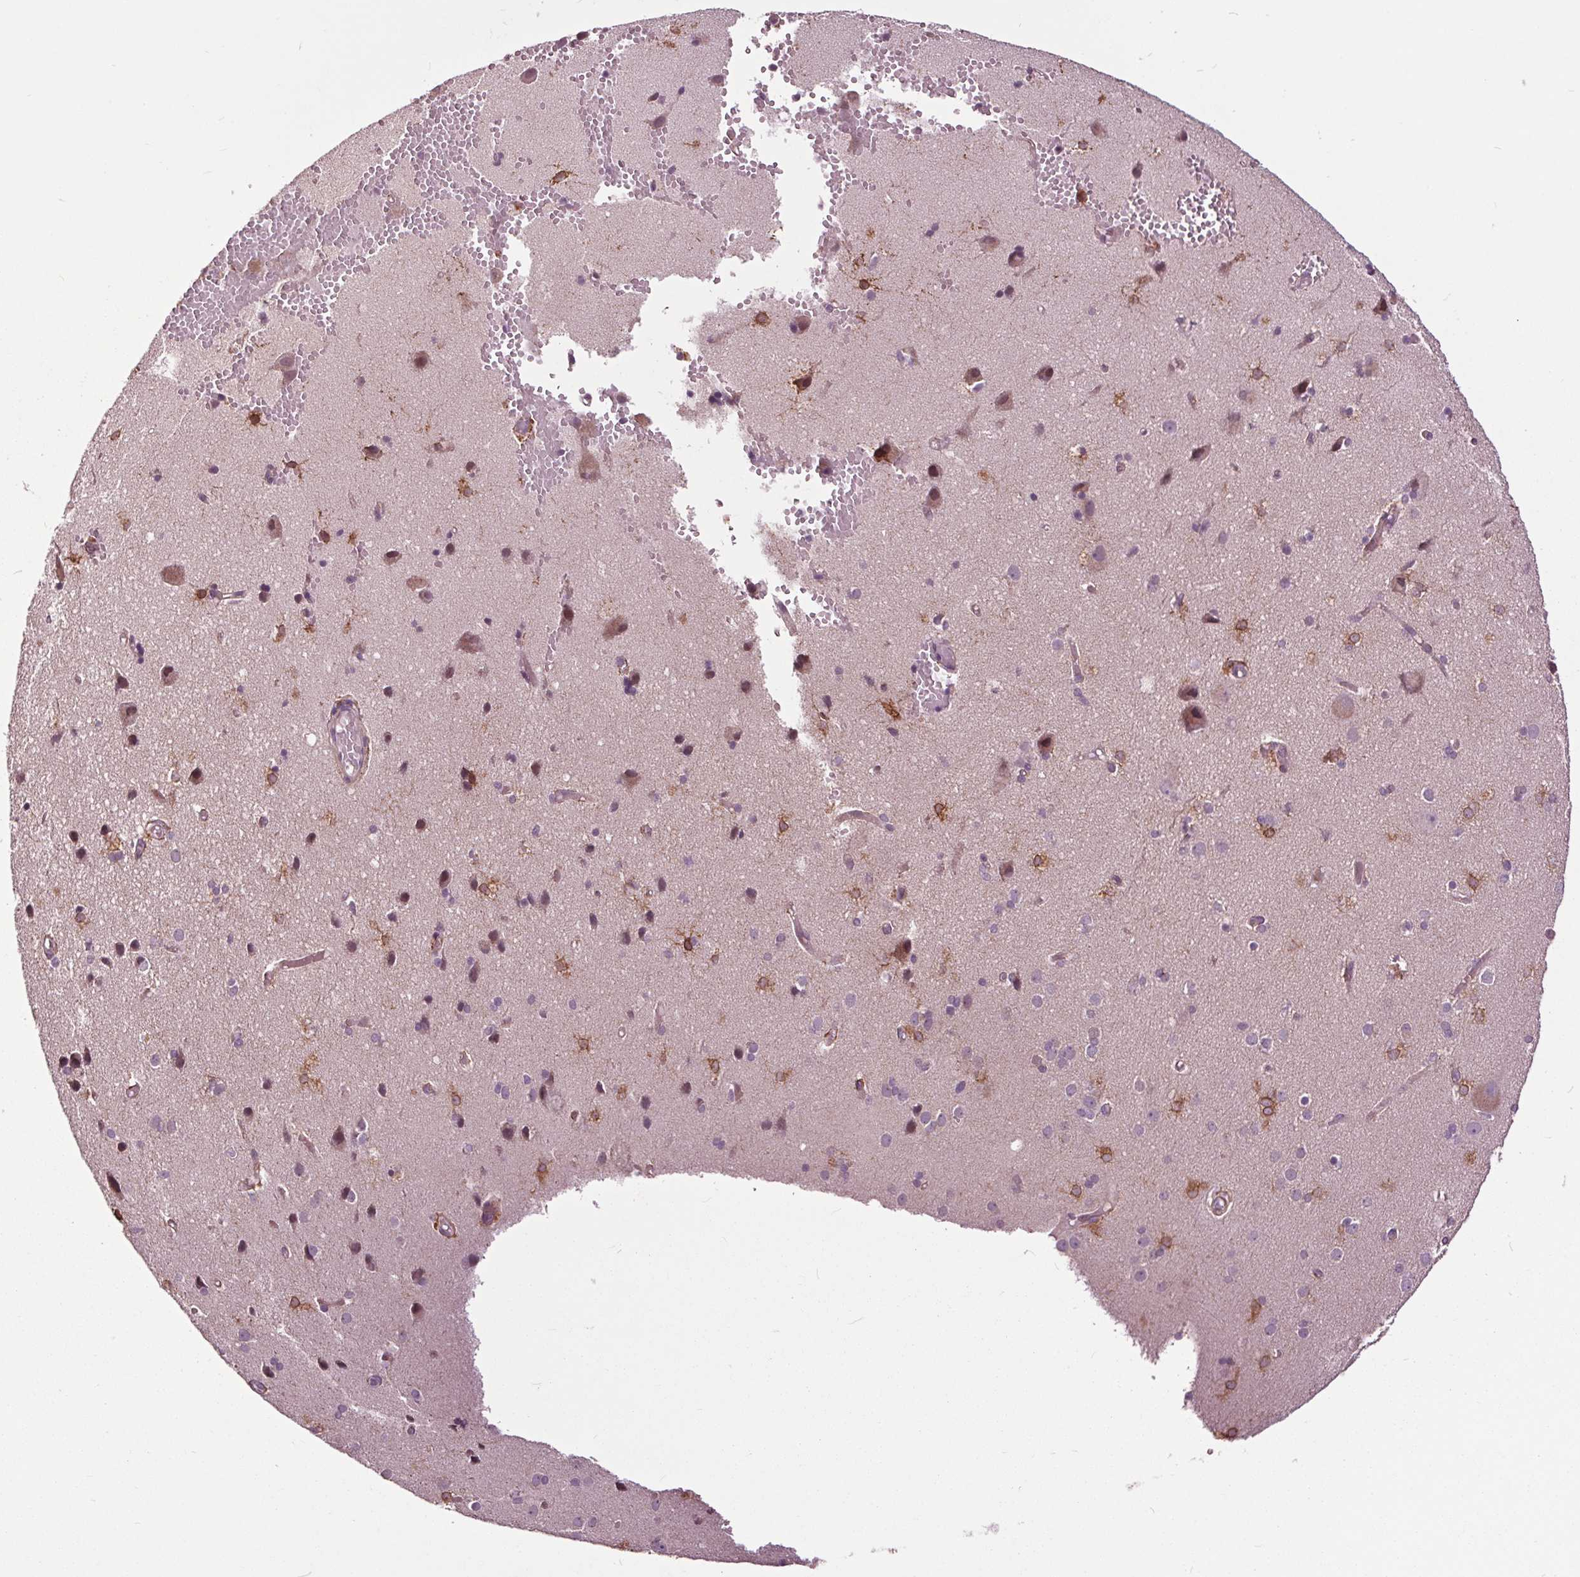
{"staining": {"intensity": "weak", "quantity": "<25%", "location": "cytoplasmic/membranous"}, "tissue": "cerebral cortex", "cell_type": "Endothelial cells", "image_type": "normal", "snomed": [{"axis": "morphology", "description": "Normal tissue, NOS"}, {"axis": "morphology", "description": "Glioma, malignant, High grade"}, {"axis": "topography", "description": "Cerebral cortex"}], "caption": "IHC photomicrograph of normal cerebral cortex: cerebral cortex stained with DAB (3,3'-diaminobenzidine) reveals no significant protein positivity in endothelial cells.", "gene": "HAUS5", "patient": {"sex": "male", "age": 71}}